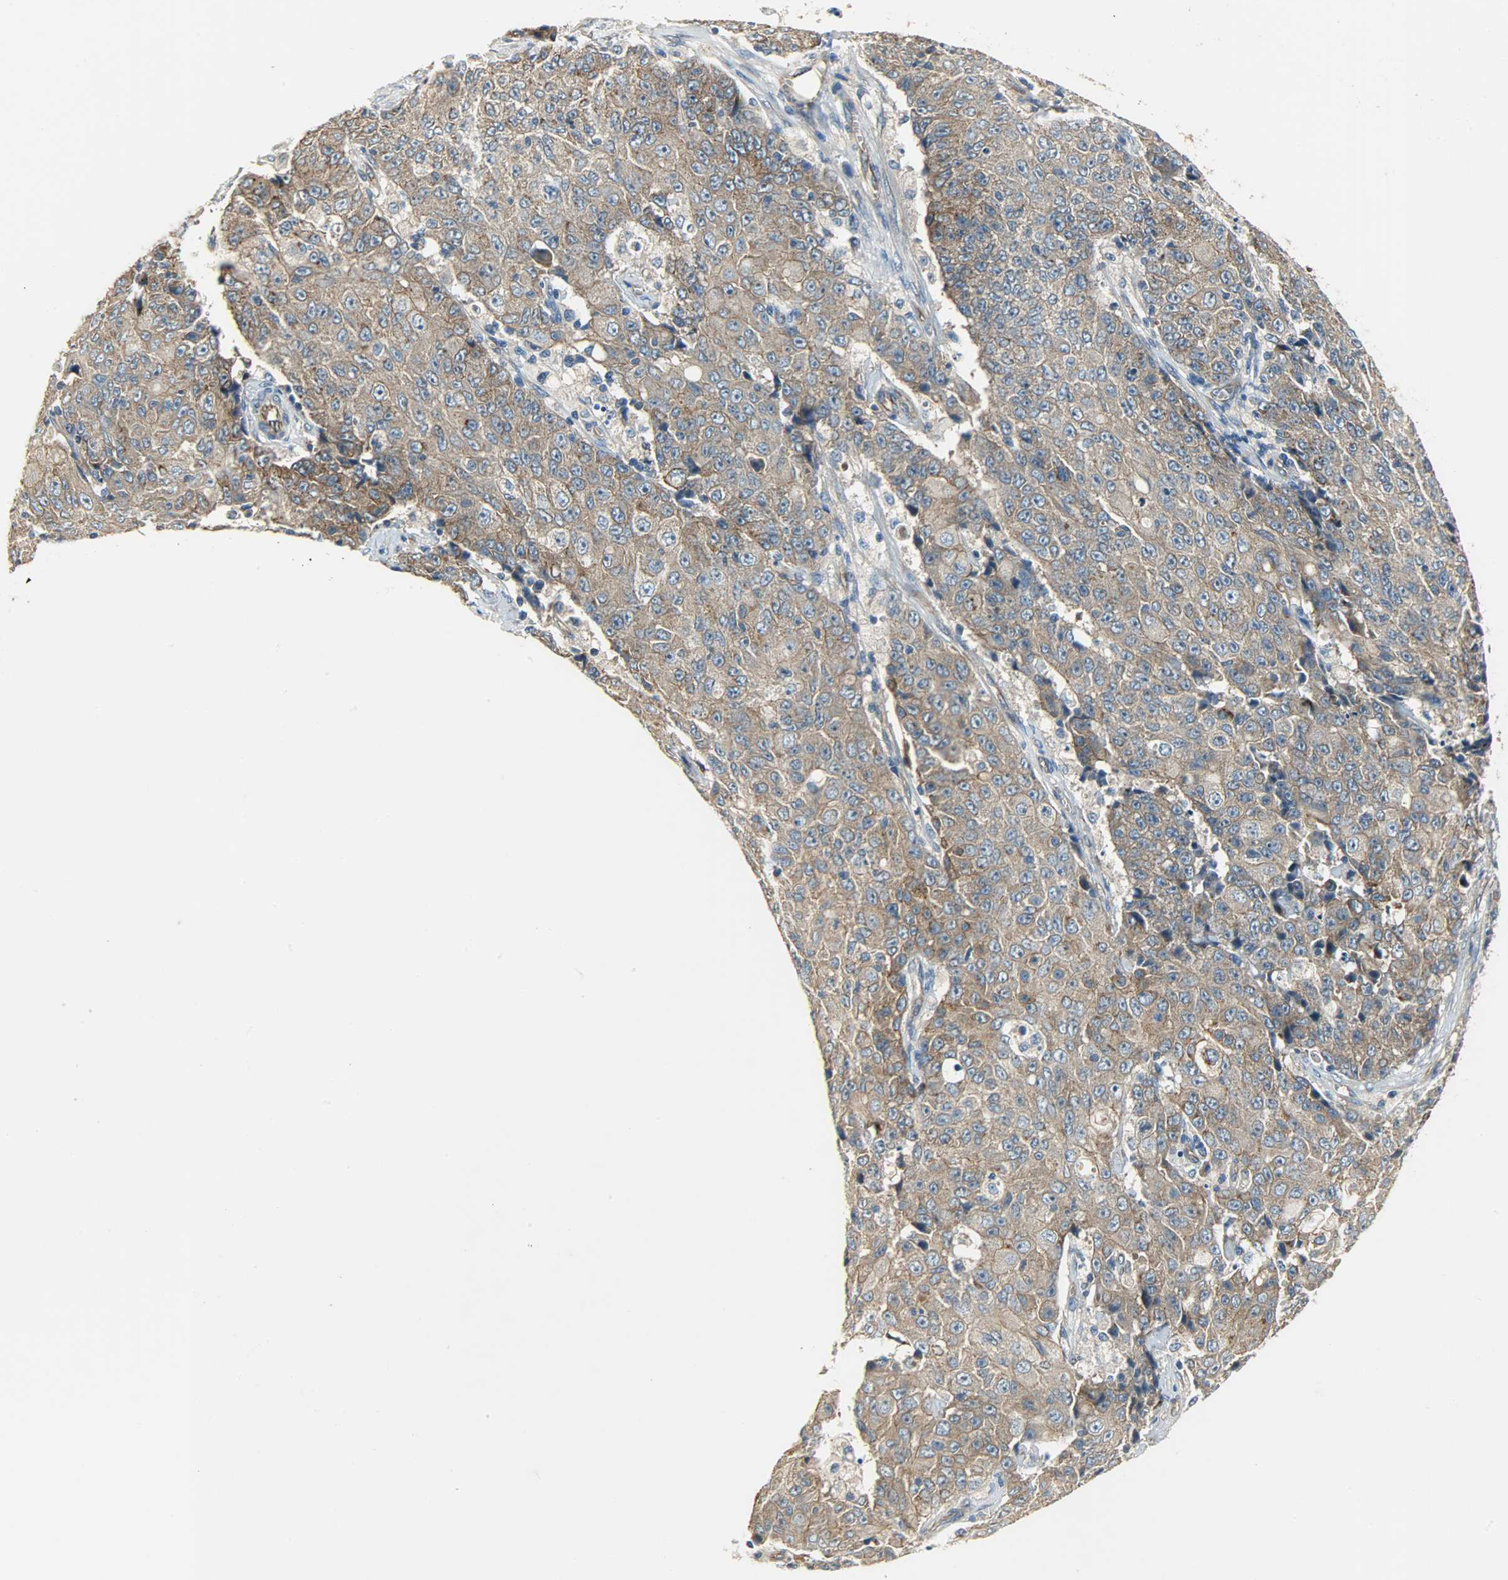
{"staining": {"intensity": "moderate", "quantity": ">75%", "location": "cytoplasmic/membranous"}, "tissue": "ovarian cancer", "cell_type": "Tumor cells", "image_type": "cancer", "snomed": [{"axis": "morphology", "description": "Carcinoma, endometroid"}, {"axis": "topography", "description": "Ovary"}], "caption": "Immunohistochemistry (IHC) image of neoplastic tissue: endometroid carcinoma (ovarian) stained using immunohistochemistry (IHC) shows medium levels of moderate protein expression localized specifically in the cytoplasmic/membranous of tumor cells, appearing as a cytoplasmic/membranous brown color.", "gene": "KIAA1217", "patient": {"sex": "female", "age": 42}}